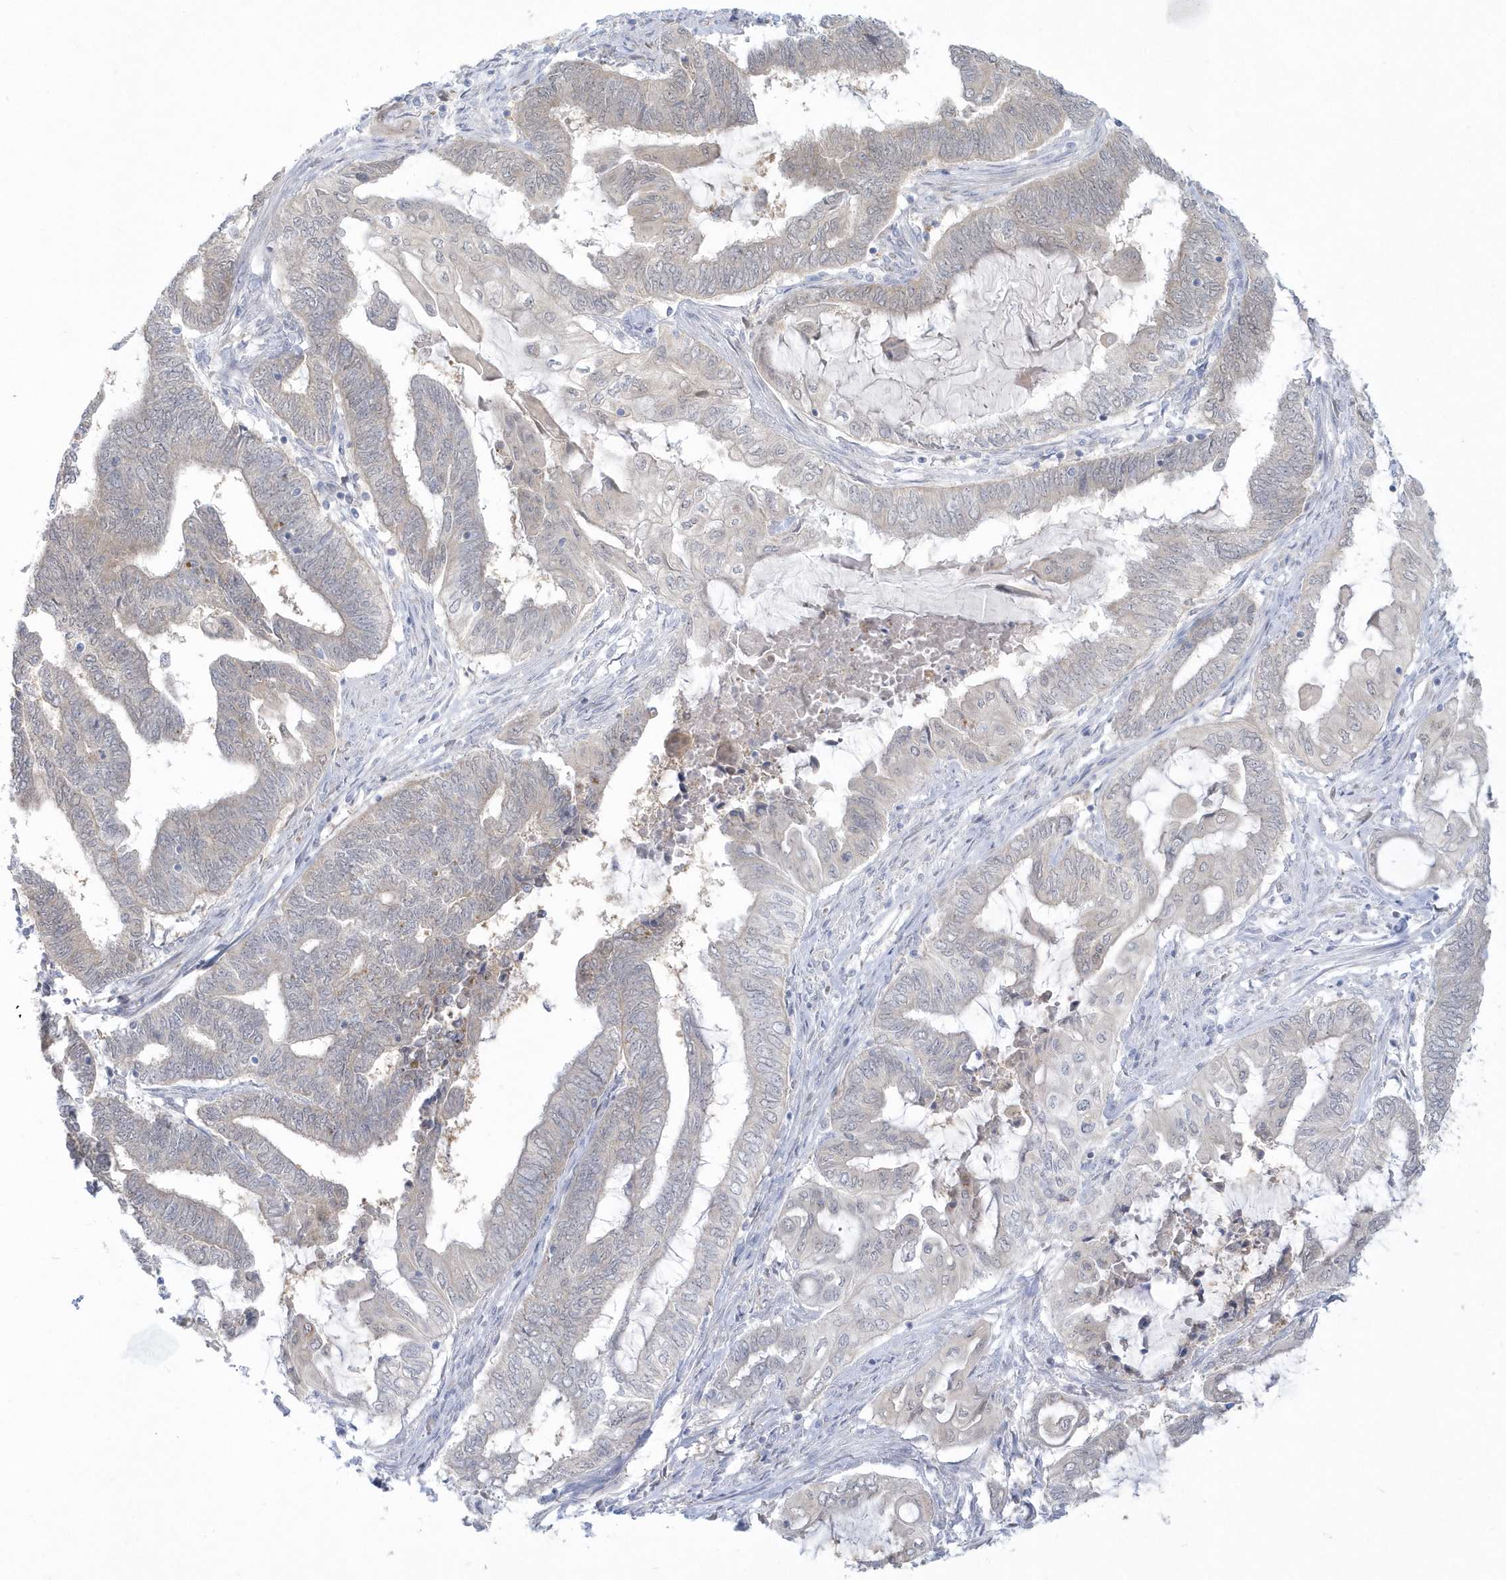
{"staining": {"intensity": "negative", "quantity": "none", "location": "none"}, "tissue": "endometrial cancer", "cell_type": "Tumor cells", "image_type": "cancer", "snomed": [{"axis": "morphology", "description": "Adenocarcinoma, NOS"}, {"axis": "topography", "description": "Uterus"}, {"axis": "topography", "description": "Endometrium"}], "caption": "The image shows no significant expression in tumor cells of adenocarcinoma (endometrial).", "gene": "PCBD1", "patient": {"sex": "female", "age": 70}}